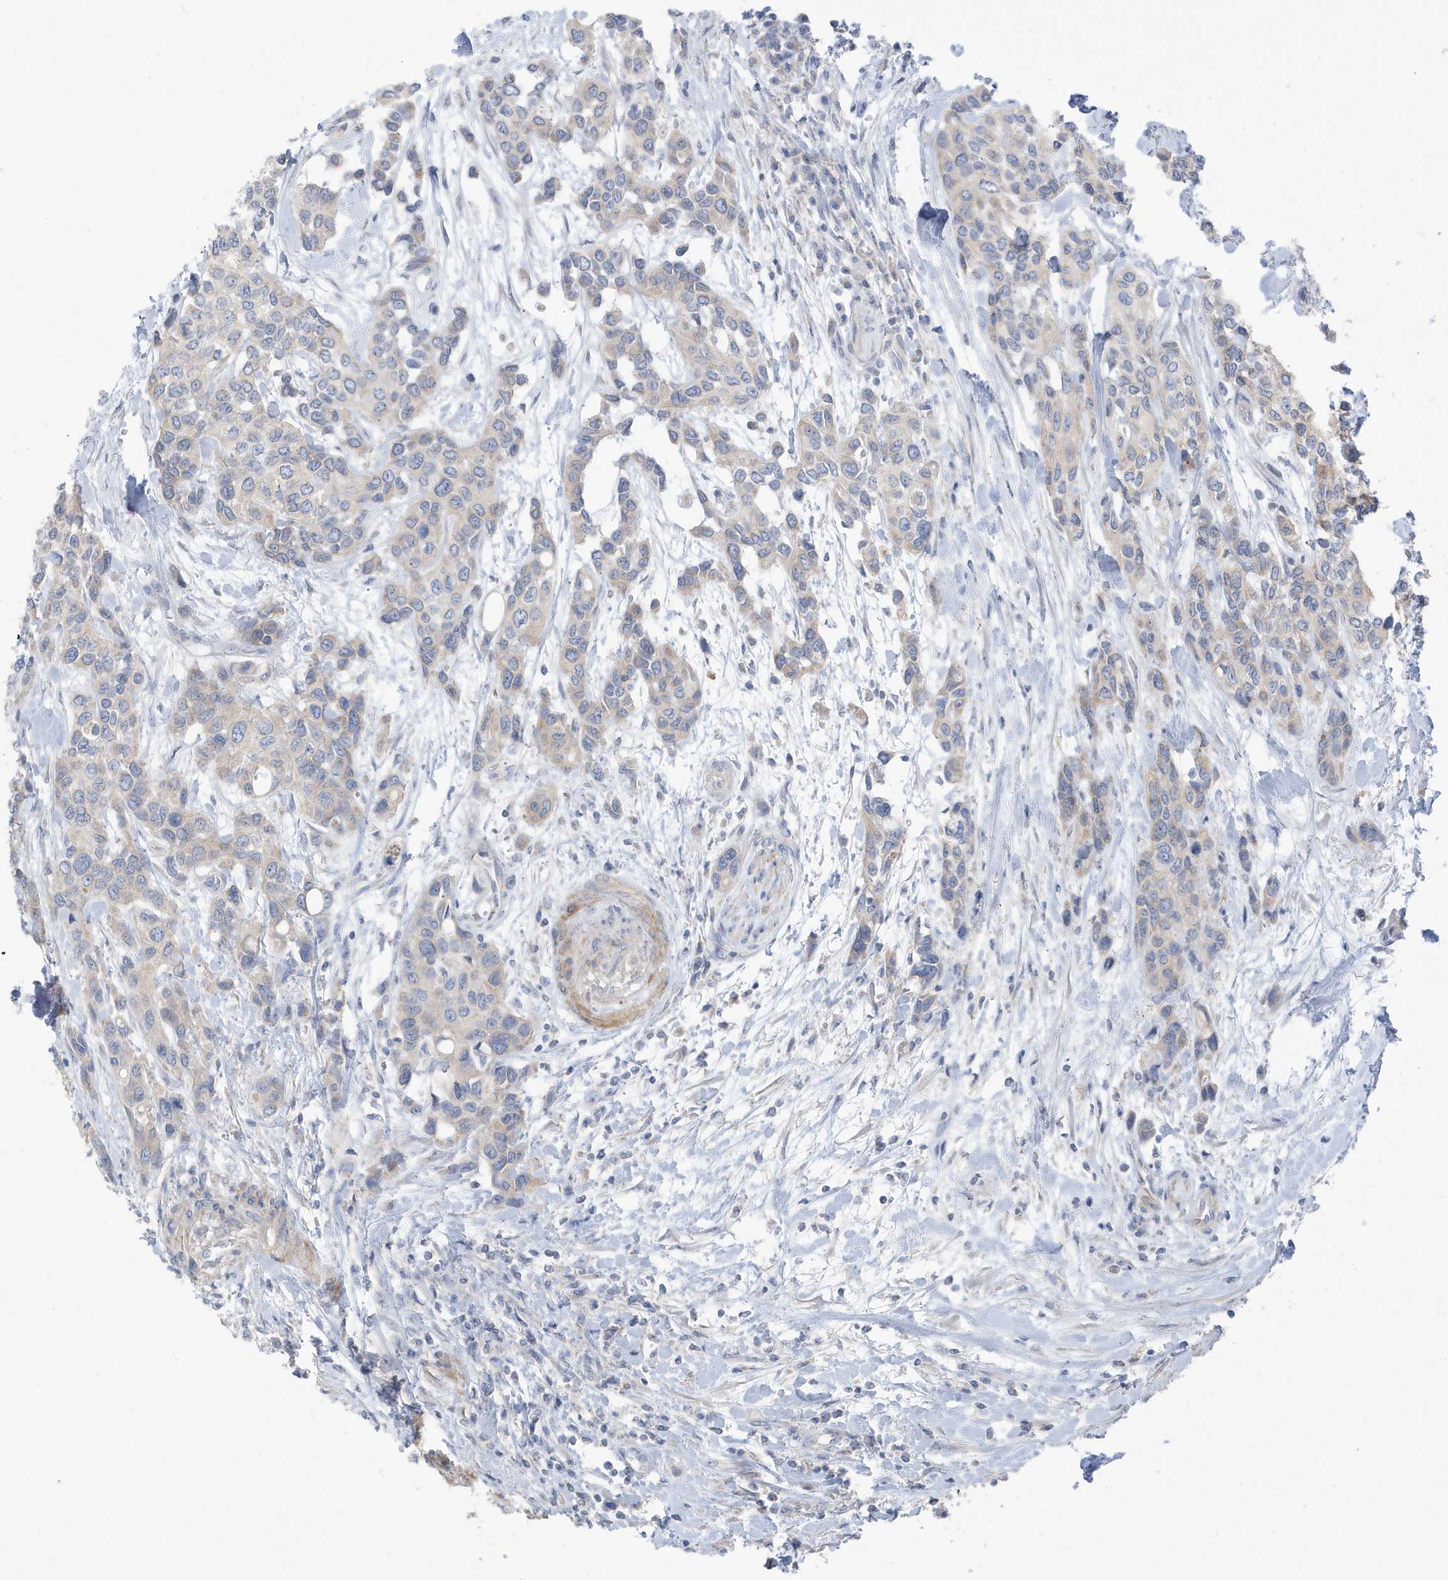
{"staining": {"intensity": "negative", "quantity": "none", "location": "none"}, "tissue": "urothelial cancer", "cell_type": "Tumor cells", "image_type": "cancer", "snomed": [{"axis": "morphology", "description": "Normal tissue, NOS"}, {"axis": "morphology", "description": "Urothelial carcinoma, High grade"}, {"axis": "topography", "description": "Vascular tissue"}, {"axis": "topography", "description": "Urinary bladder"}], "caption": "Immunohistochemistry image of neoplastic tissue: human urothelial carcinoma (high-grade) stained with DAB displays no significant protein expression in tumor cells.", "gene": "ATP13A5", "patient": {"sex": "female", "age": 56}}